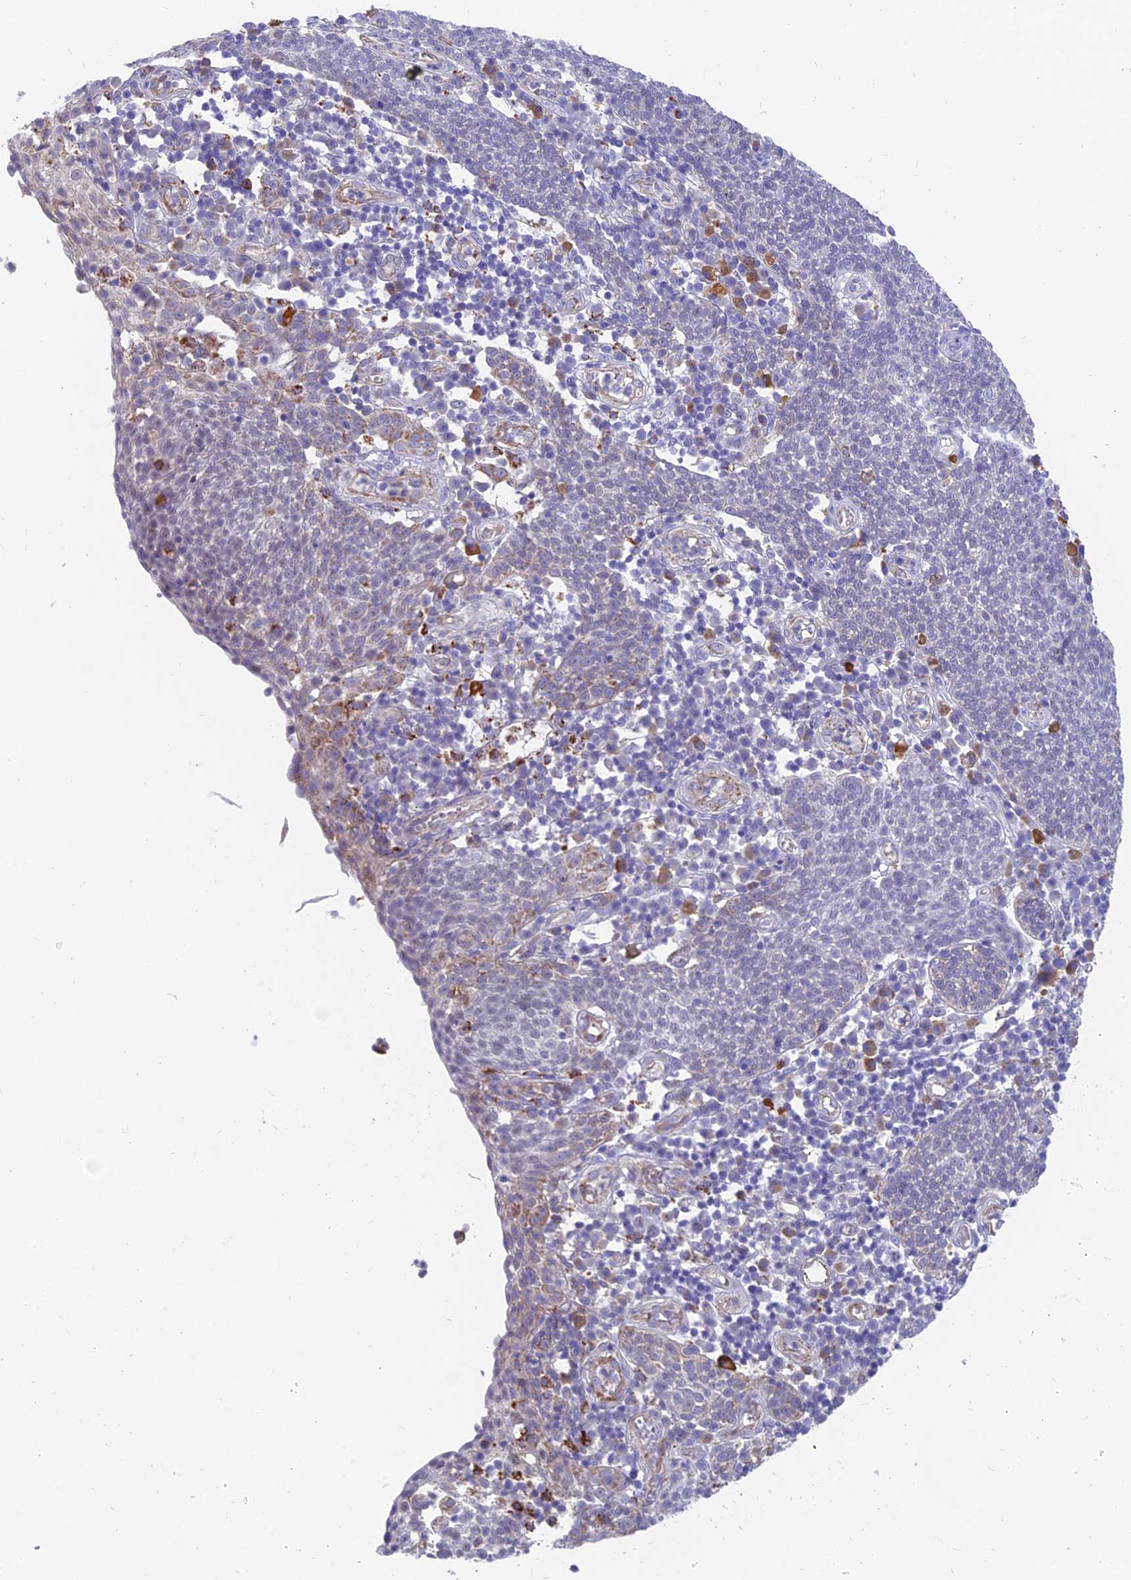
{"staining": {"intensity": "weak", "quantity": "<25%", "location": "cytoplasmic/membranous"}, "tissue": "cervical cancer", "cell_type": "Tumor cells", "image_type": "cancer", "snomed": [{"axis": "morphology", "description": "Squamous cell carcinoma, NOS"}, {"axis": "topography", "description": "Cervix"}], "caption": "A micrograph of human squamous cell carcinoma (cervical) is negative for staining in tumor cells. Brightfield microscopy of immunohistochemistry stained with DAB (brown) and hematoxylin (blue), captured at high magnification.", "gene": "TIGD6", "patient": {"sex": "female", "age": 34}}